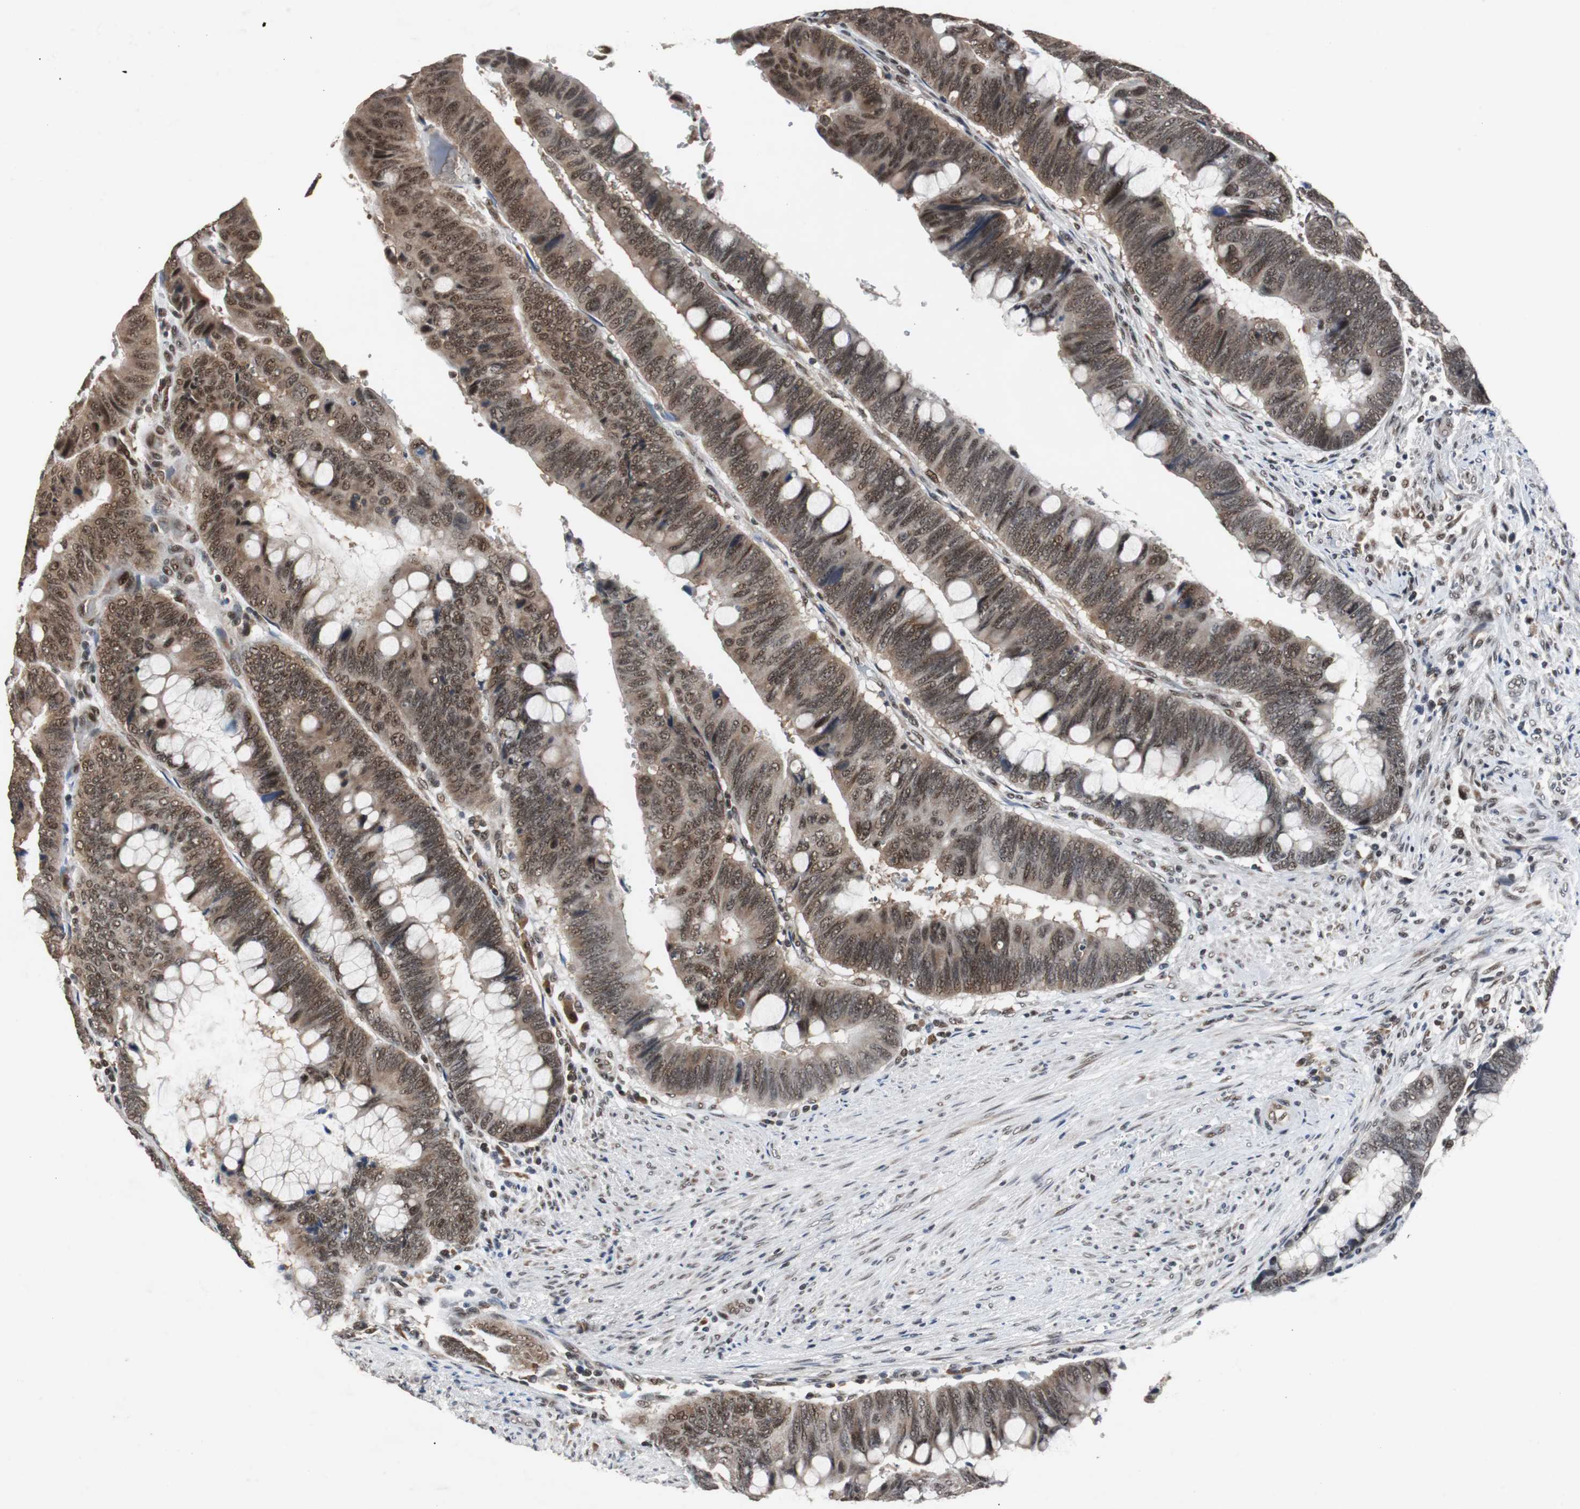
{"staining": {"intensity": "moderate", "quantity": ">75%", "location": "cytoplasmic/membranous,nuclear"}, "tissue": "colorectal cancer", "cell_type": "Tumor cells", "image_type": "cancer", "snomed": [{"axis": "morphology", "description": "Normal tissue, NOS"}, {"axis": "morphology", "description": "Adenocarcinoma, NOS"}, {"axis": "topography", "description": "Rectum"}], "caption": "Protein staining exhibits moderate cytoplasmic/membranous and nuclear staining in about >75% of tumor cells in colorectal cancer (adenocarcinoma). (brown staining indicates protein expression, while blue staining denotes nuclei).", "gene": "USP28", "patient": {"sex": "male", "age": 92}}